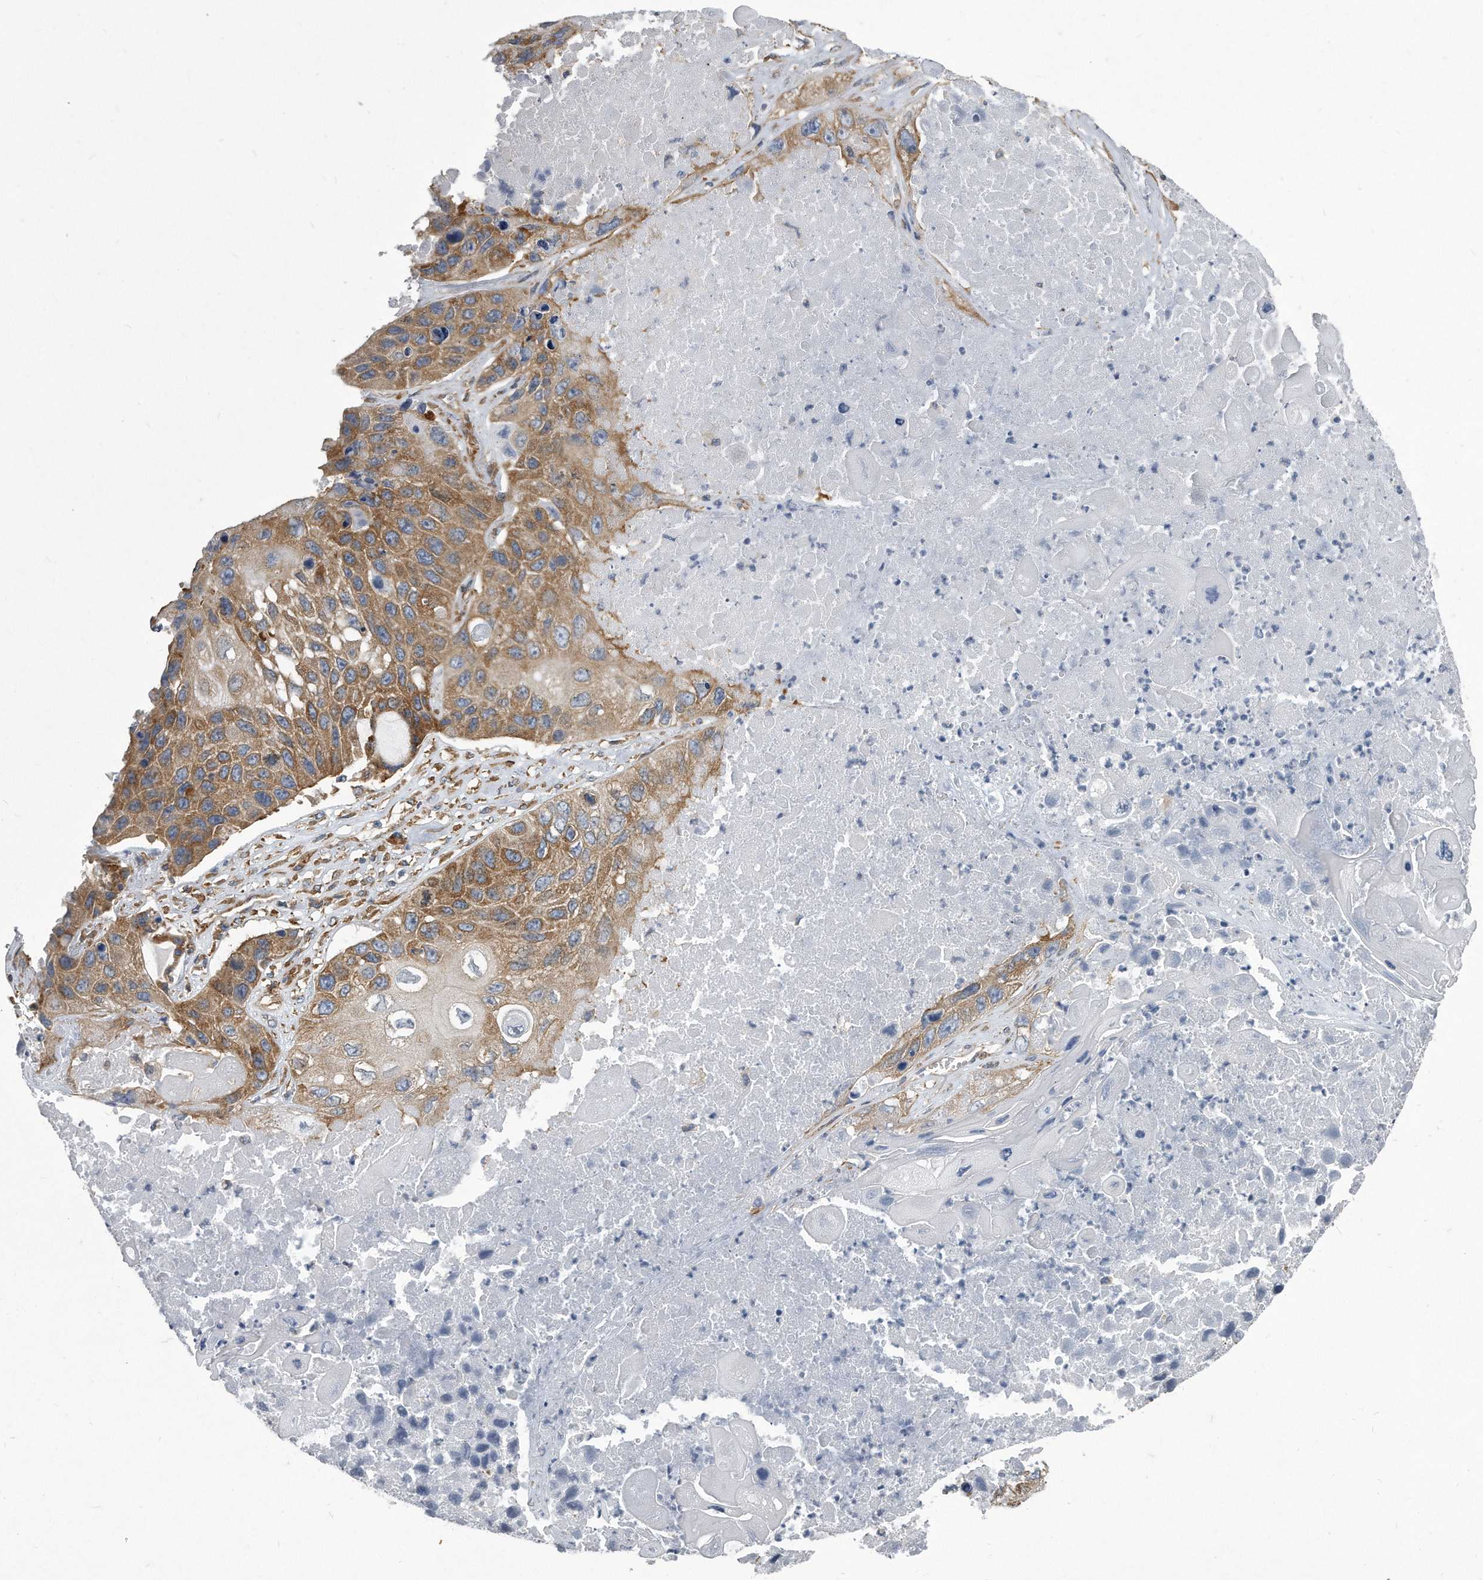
{"staining": {"intensity": "moderate", "quantity": ">75%", "location": "cytoplasmic/membranous"}, "tissue": "lung cancer", "cell_type": "Tumor cells", "image_type": "cancer", "snomed": [{"axis": "morphology", "description": "Squamous cell carcinoma, NOS"}, {"axis": "topography", "description": "Lung"}], "caption": "Moderate cytoplasmic/membranous protein positivity is seen in about >75% of tumor cells in lung cancer (squamous cell carcinoma). (brown staining indicates protein expression, while blue staining denotes nuclei).", "gene": "EIF2B4", "patient": {"sex": "male", "age": 61}}